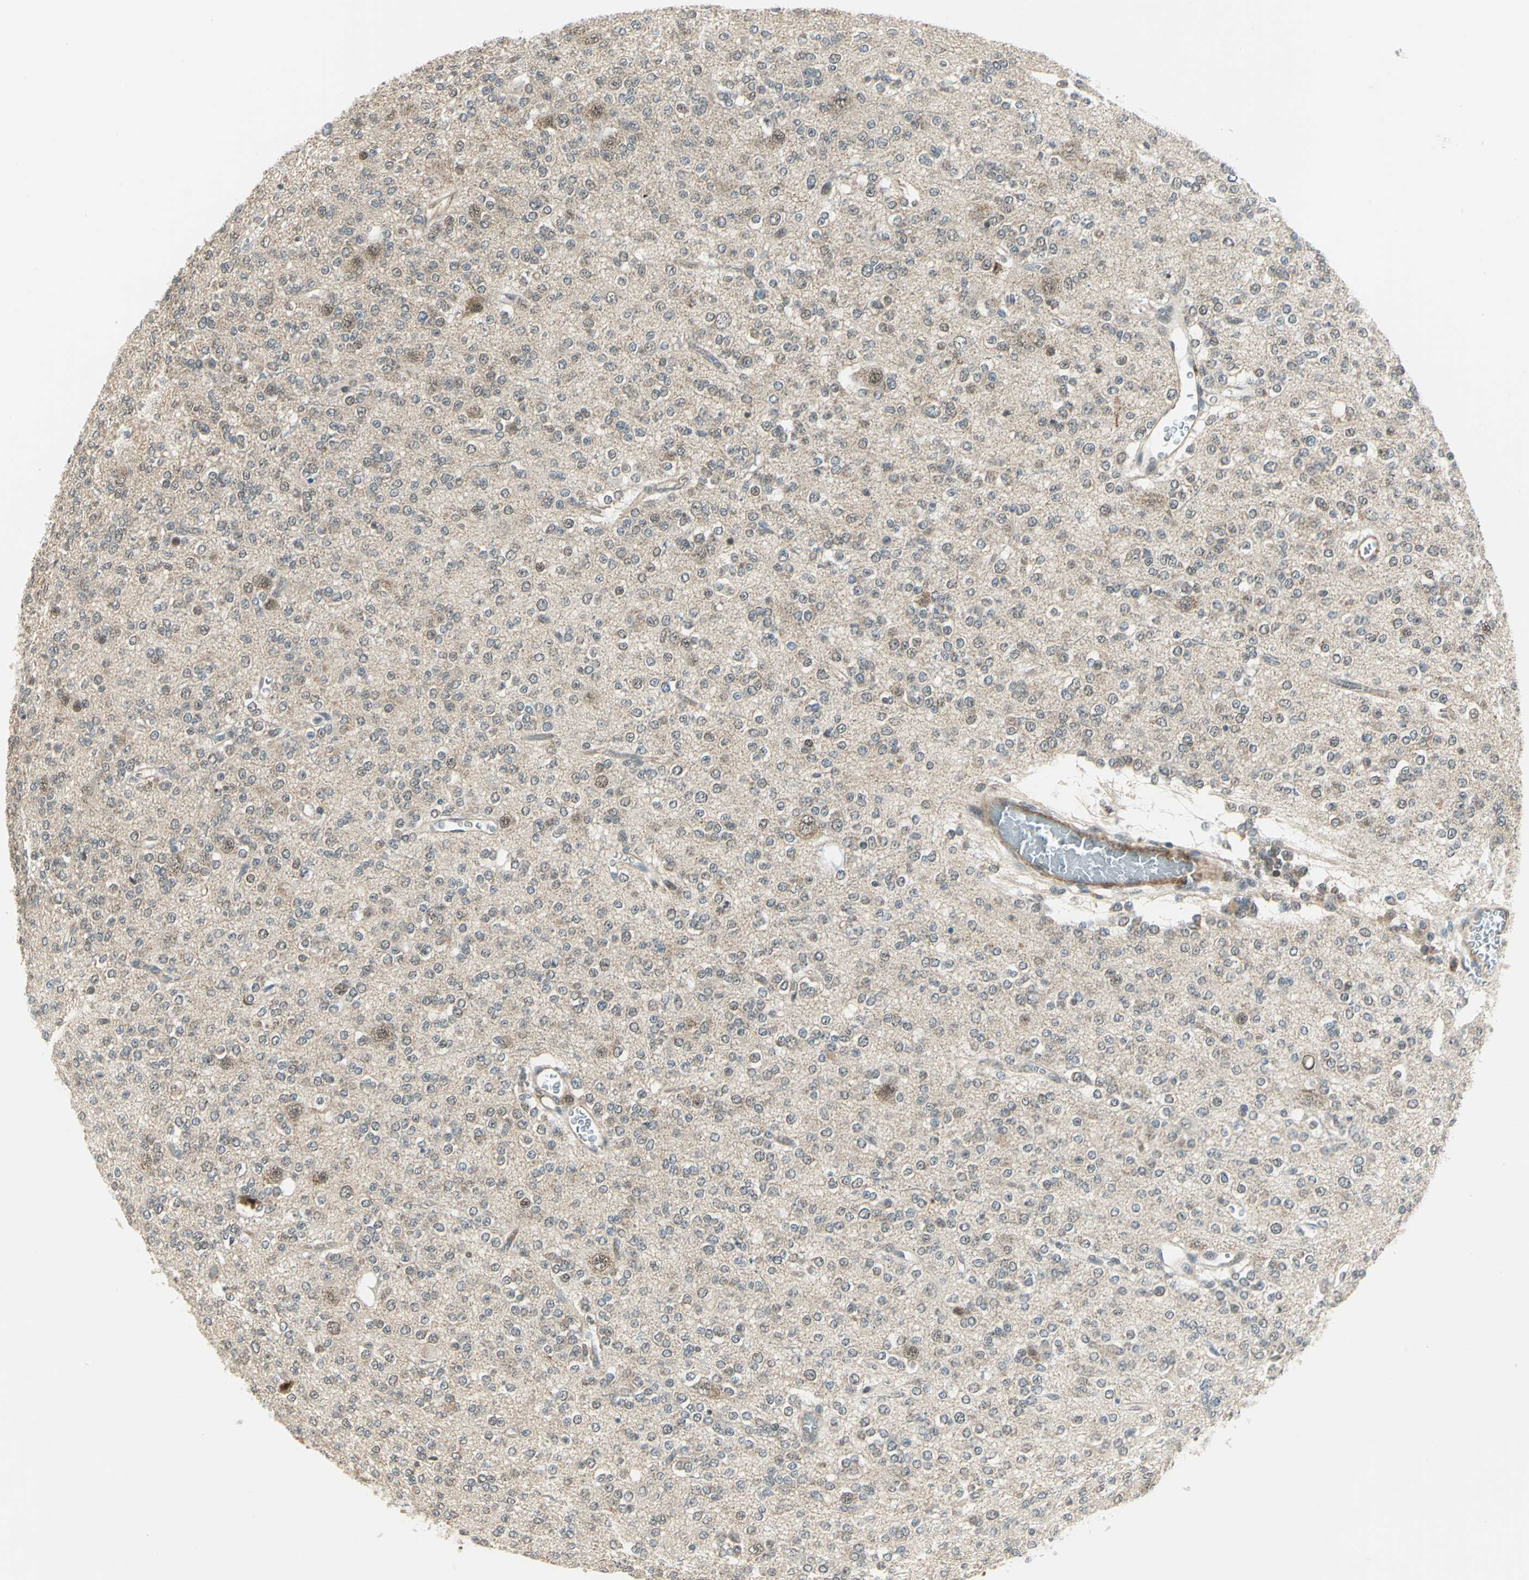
{"staining": {"intensity": "weak", "quantity": "<25%", "location": "cytoplasmic/membranous,nuclear"}, "tissue": "glioma", "cell_type": "Tumor cells", "image_type": "cancer", "snomed": [{"axis": "morphology", "description": "Glioma, malignant, Low grade"}, {"axis": "topography", "description": "Brain"}], "caption": "Glioma was stained to show a protein in brown. There is no significant staining in tumor cells. Nuclei are stained in blue.", "gene": "PLAGL2", "patient": {"sex": "male", "age": 38}}